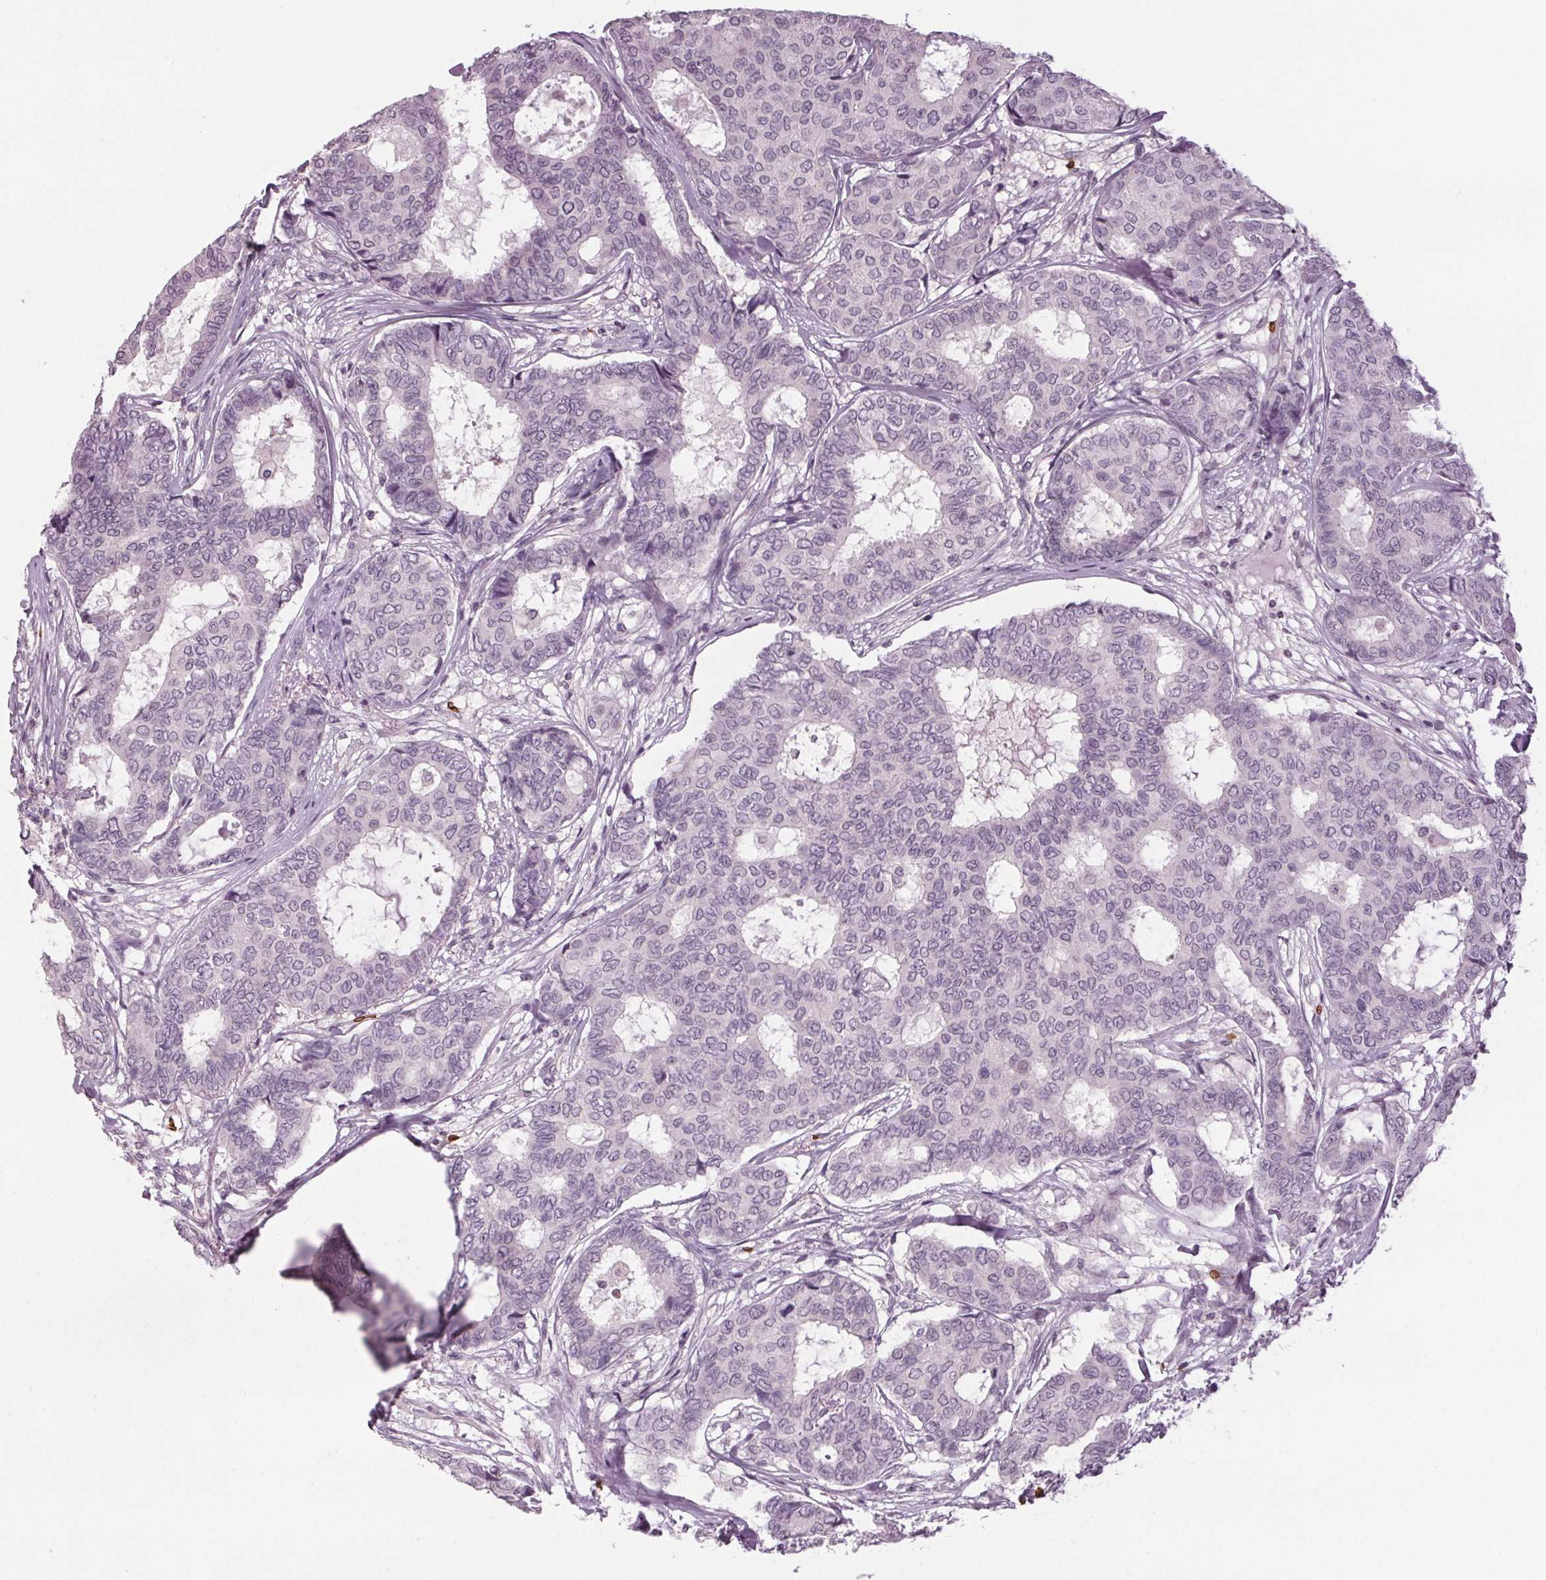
{"staining": {"intensity": "negative", "quantity": "none", "location": "none"}, "tissue": "breast cancer", "cell_type": "Tumor cells", "image_type": "cancer", "snomed": [{"axis": "morphology", "description": "Duct carcinoma"}, {"axis": "topography", "description": "Breast"}], "caption": "There is no significant staining in tumor cells of breast cancer.", "gene": "SLC4A1", "patient": {"sex": "female", "age": 75}}